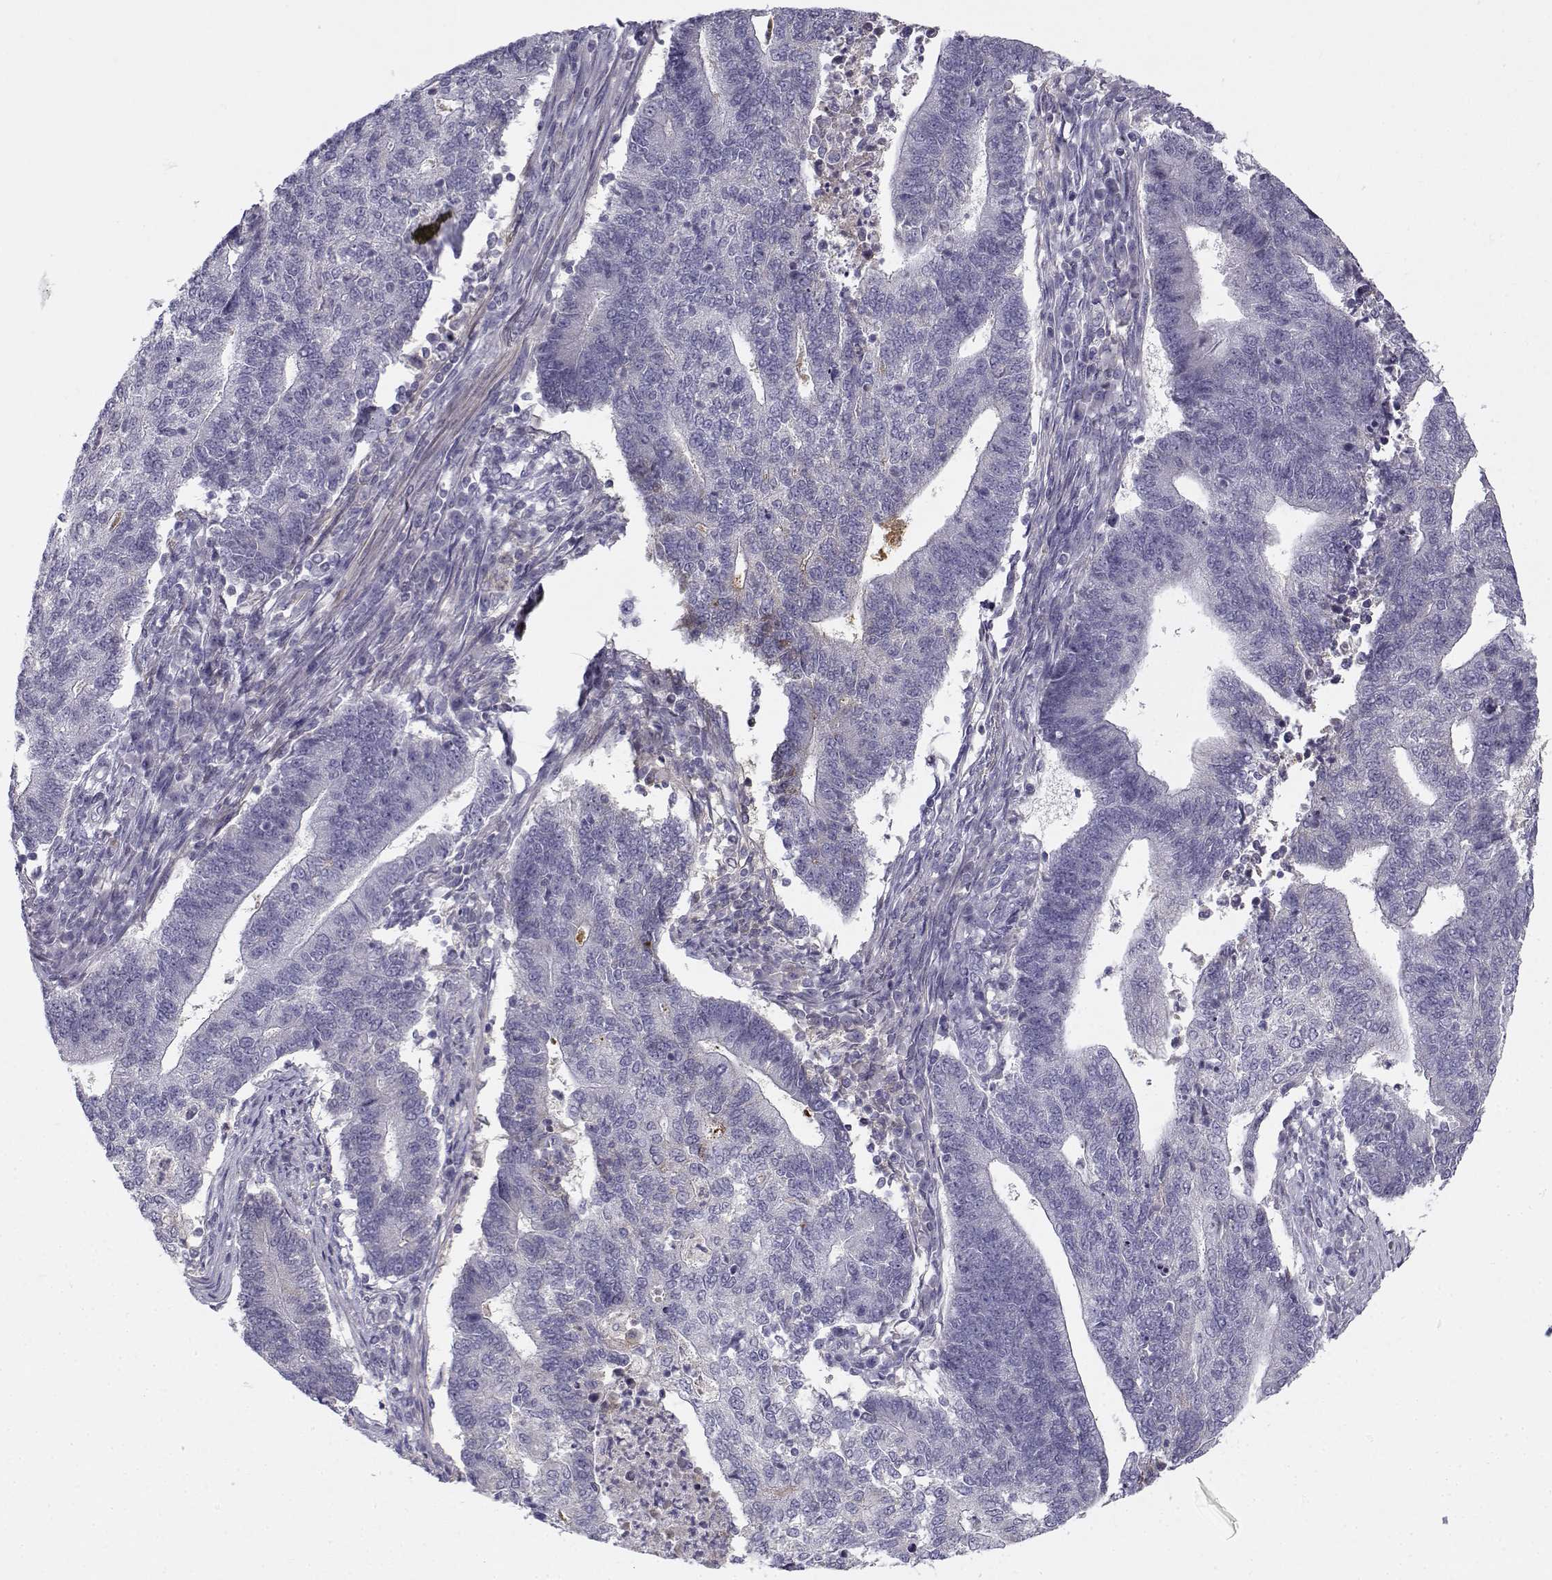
{"staining": {"intensity": "negative", "quantity": "none", "location": "none"}, "tissue": "endometrial cancer", "cell_type": "Tumor cells", "image_type": "cancer", "snomed": [{"axis": "morphology", "description": "Adenocarcinoma, NOS"}, {"axis": "topography", "description": "Uterus"}, {"axis": "topography", "description": "Endometrium"}], "caption": "Immunohistochemistry histopathology image of human adenocarcinoma (endometrial) stained for a protein (brown), which reveals no positivity in tumor cells.", "gene": "CREB3L3", "patient": {"sex": "female", "age": 54}}